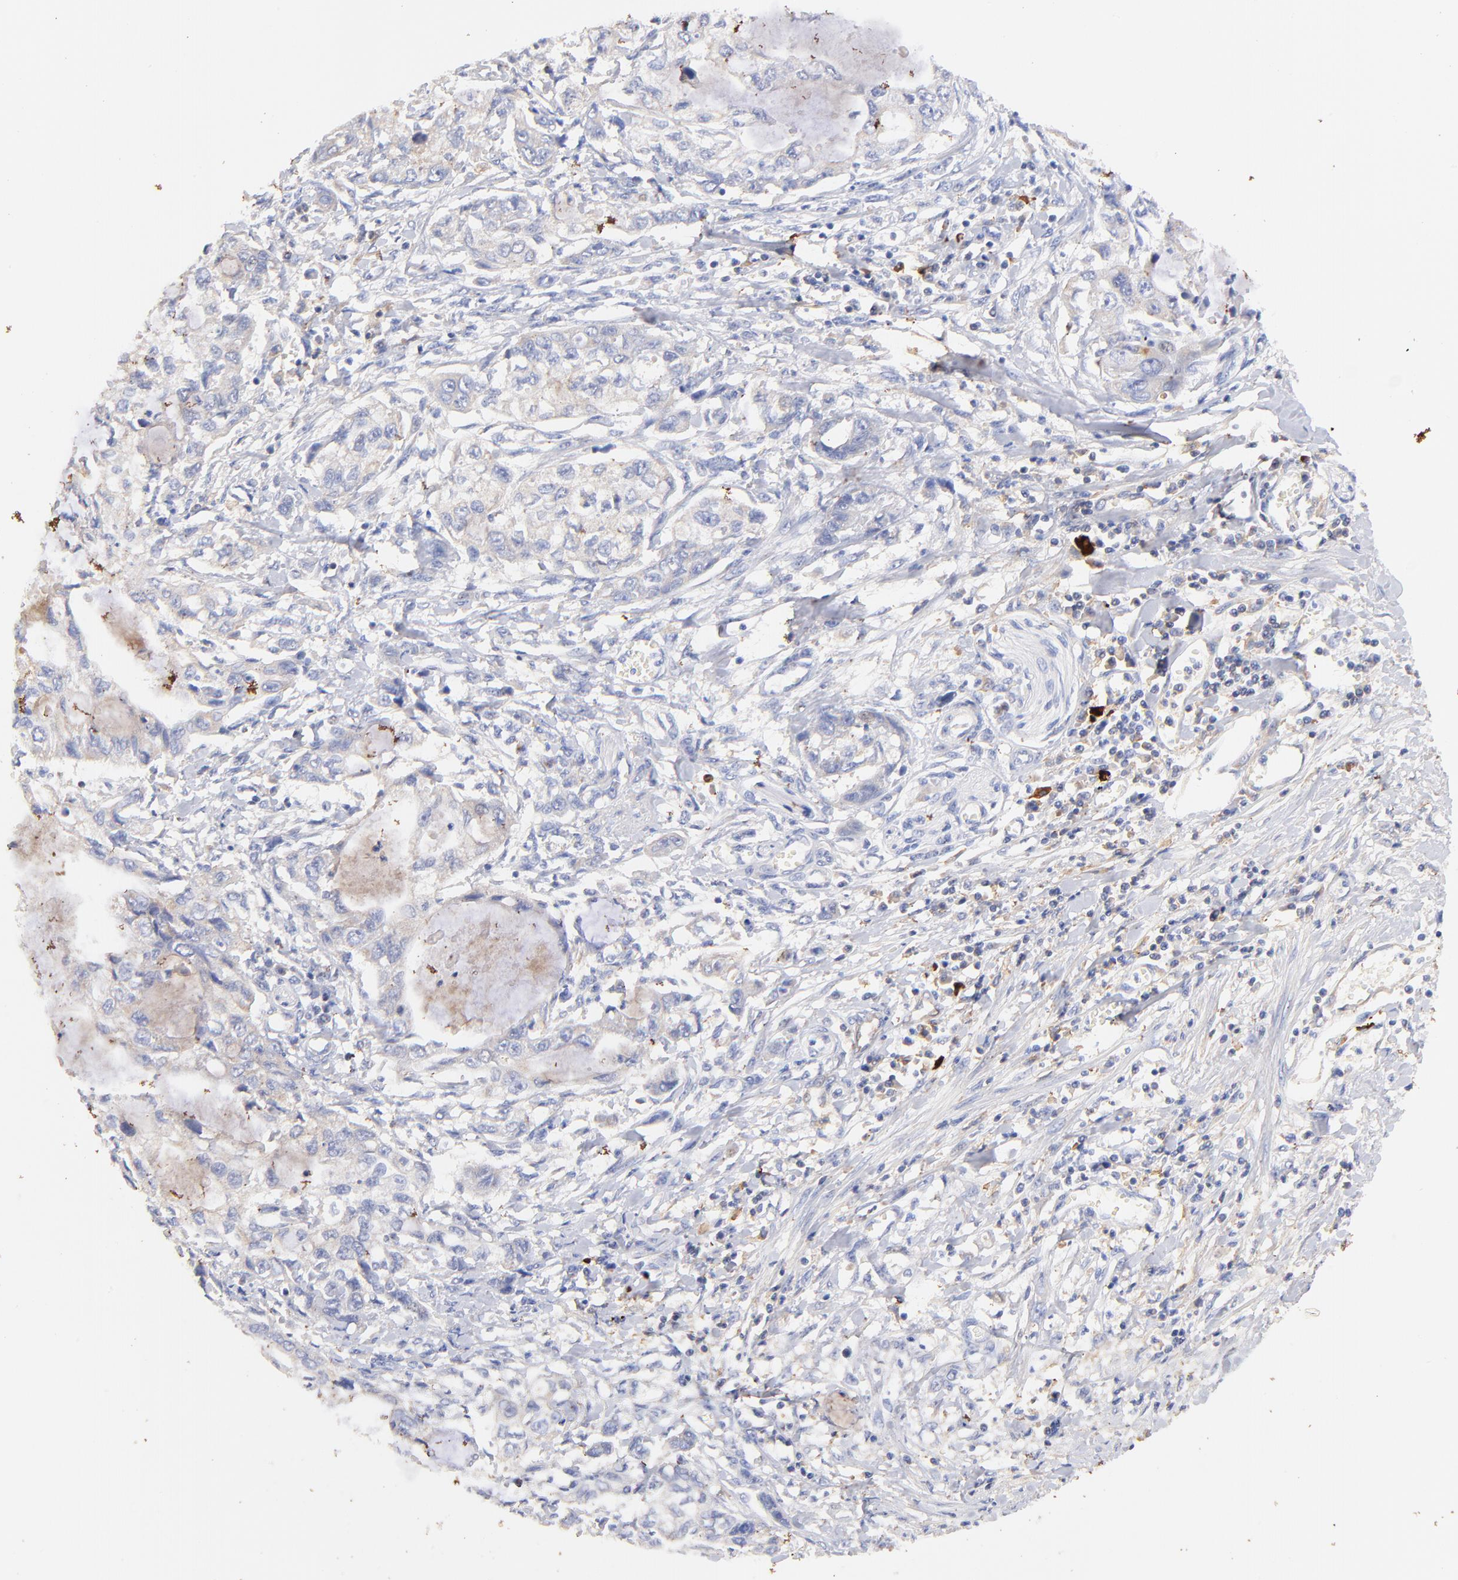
{"staining": {"intensity": "negative", "quantity": "none", "location": "none"}, "tissue": "stomach cancer", "cell_type": "Tumor cells", "image_type": "cancer", "snomed": [{"axis": "morphology", "description": "Adenocarcinoma, NOS"}, {"axis": "topography", "description": "Stomach, upper"}], "caption": "Immunohistochemistry histopathology image of neoplastic tissue: human stomach cancer (adenocarcinoma) stained with DAB displays no significant protein positivity in tumor cells.", "gene": "IGLV7-43", "patient": {"sex": "female", "age": 52}}